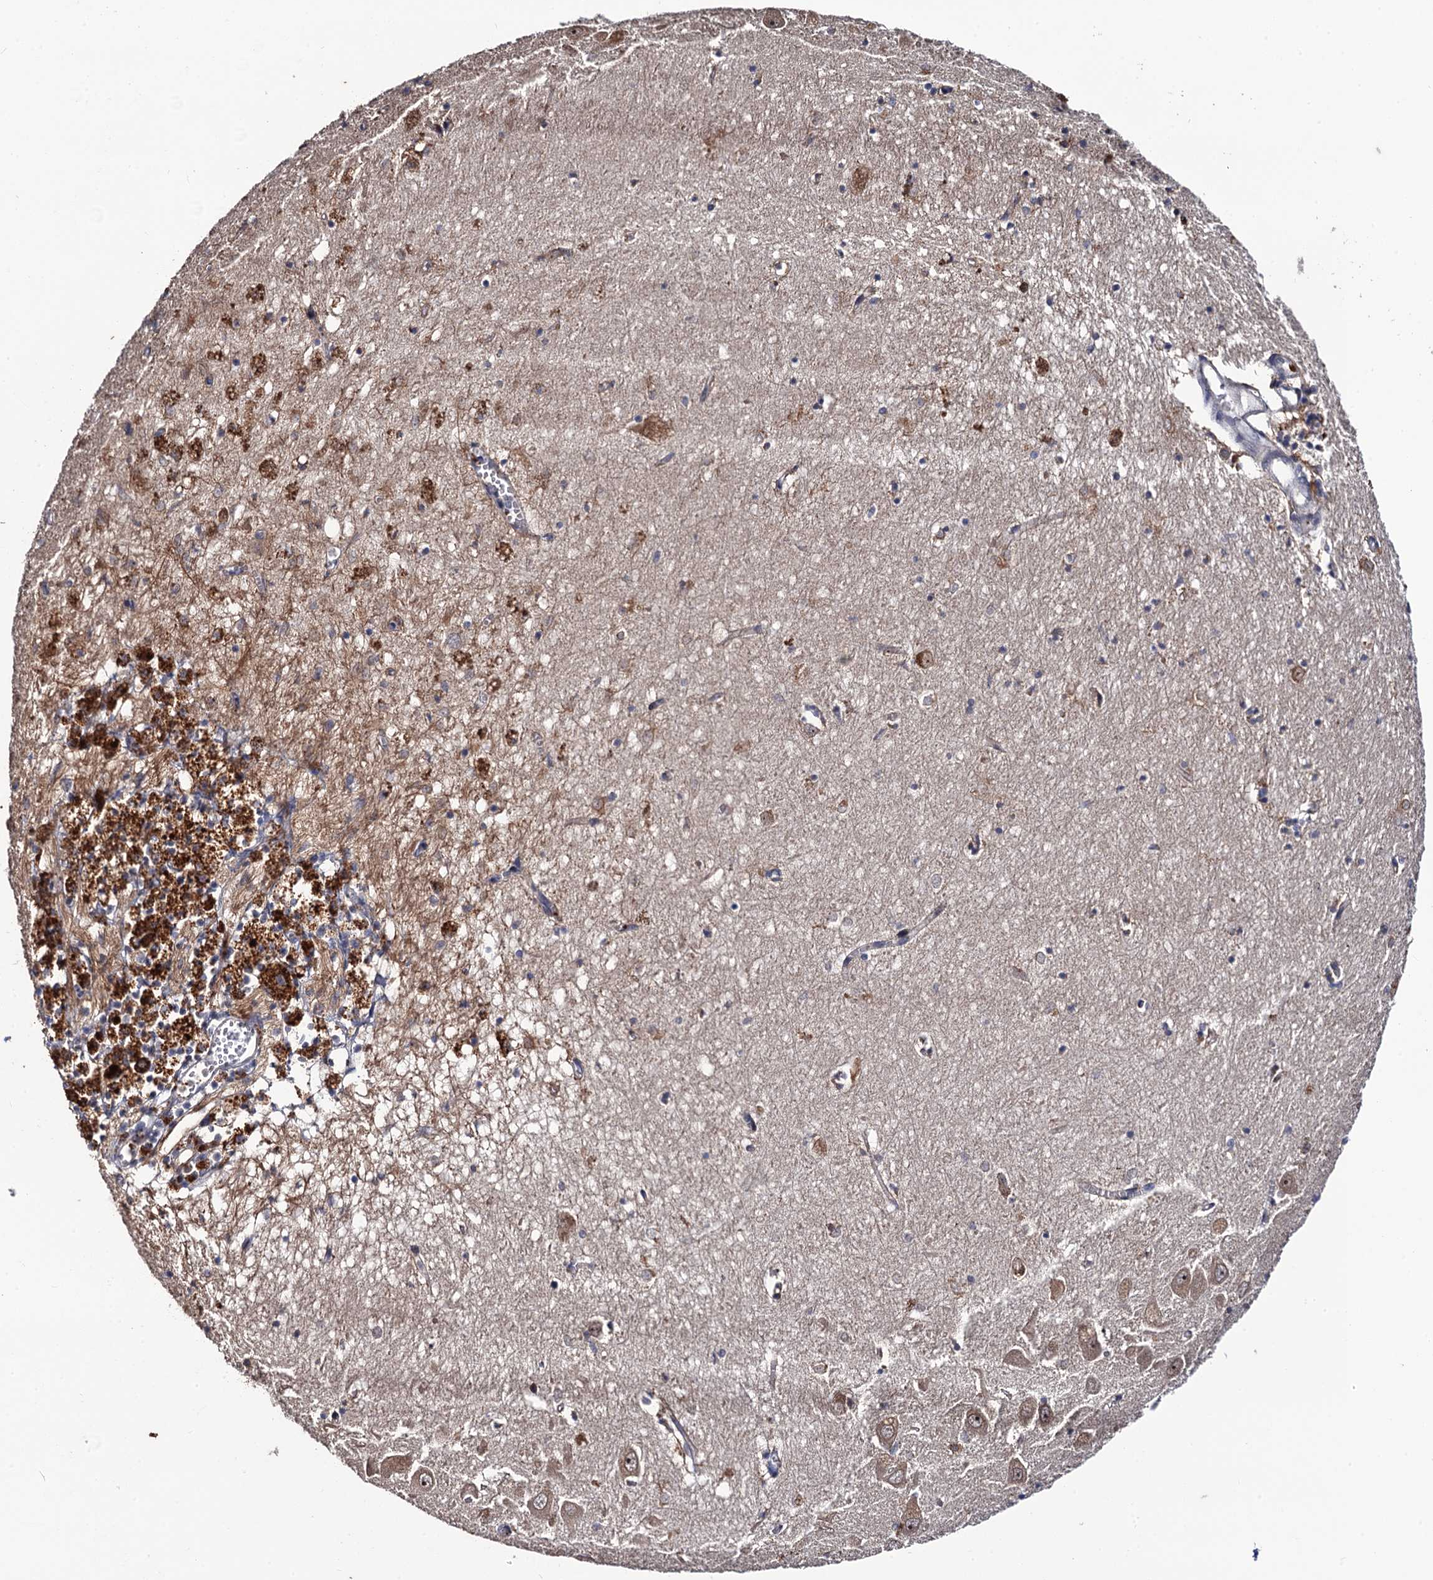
{"staining": {"intensity": "weak", "quantity": "<25%", "location": "cytoplasmic/membranous"}, "tissue": "hippocampus", "cell_type": "Glial cells", "image_type": "normal", "snomed": [{"axis": "morphology", "description": "Normal tissue, NOS"}, {"axis": "topography", "description": "Hippocampus"}], "caption": "High power microscopy micrograph of an IHC histopathology image of unremarkable hippocampus, revealing no significant staining in glial cells. (Stains: DAB IHC with hematoxylin counter stain, Microscopy: brightfield microscopy at high magnification).", "gene": "LRRC63", "patient": {"sex": "female", "age": 64}}